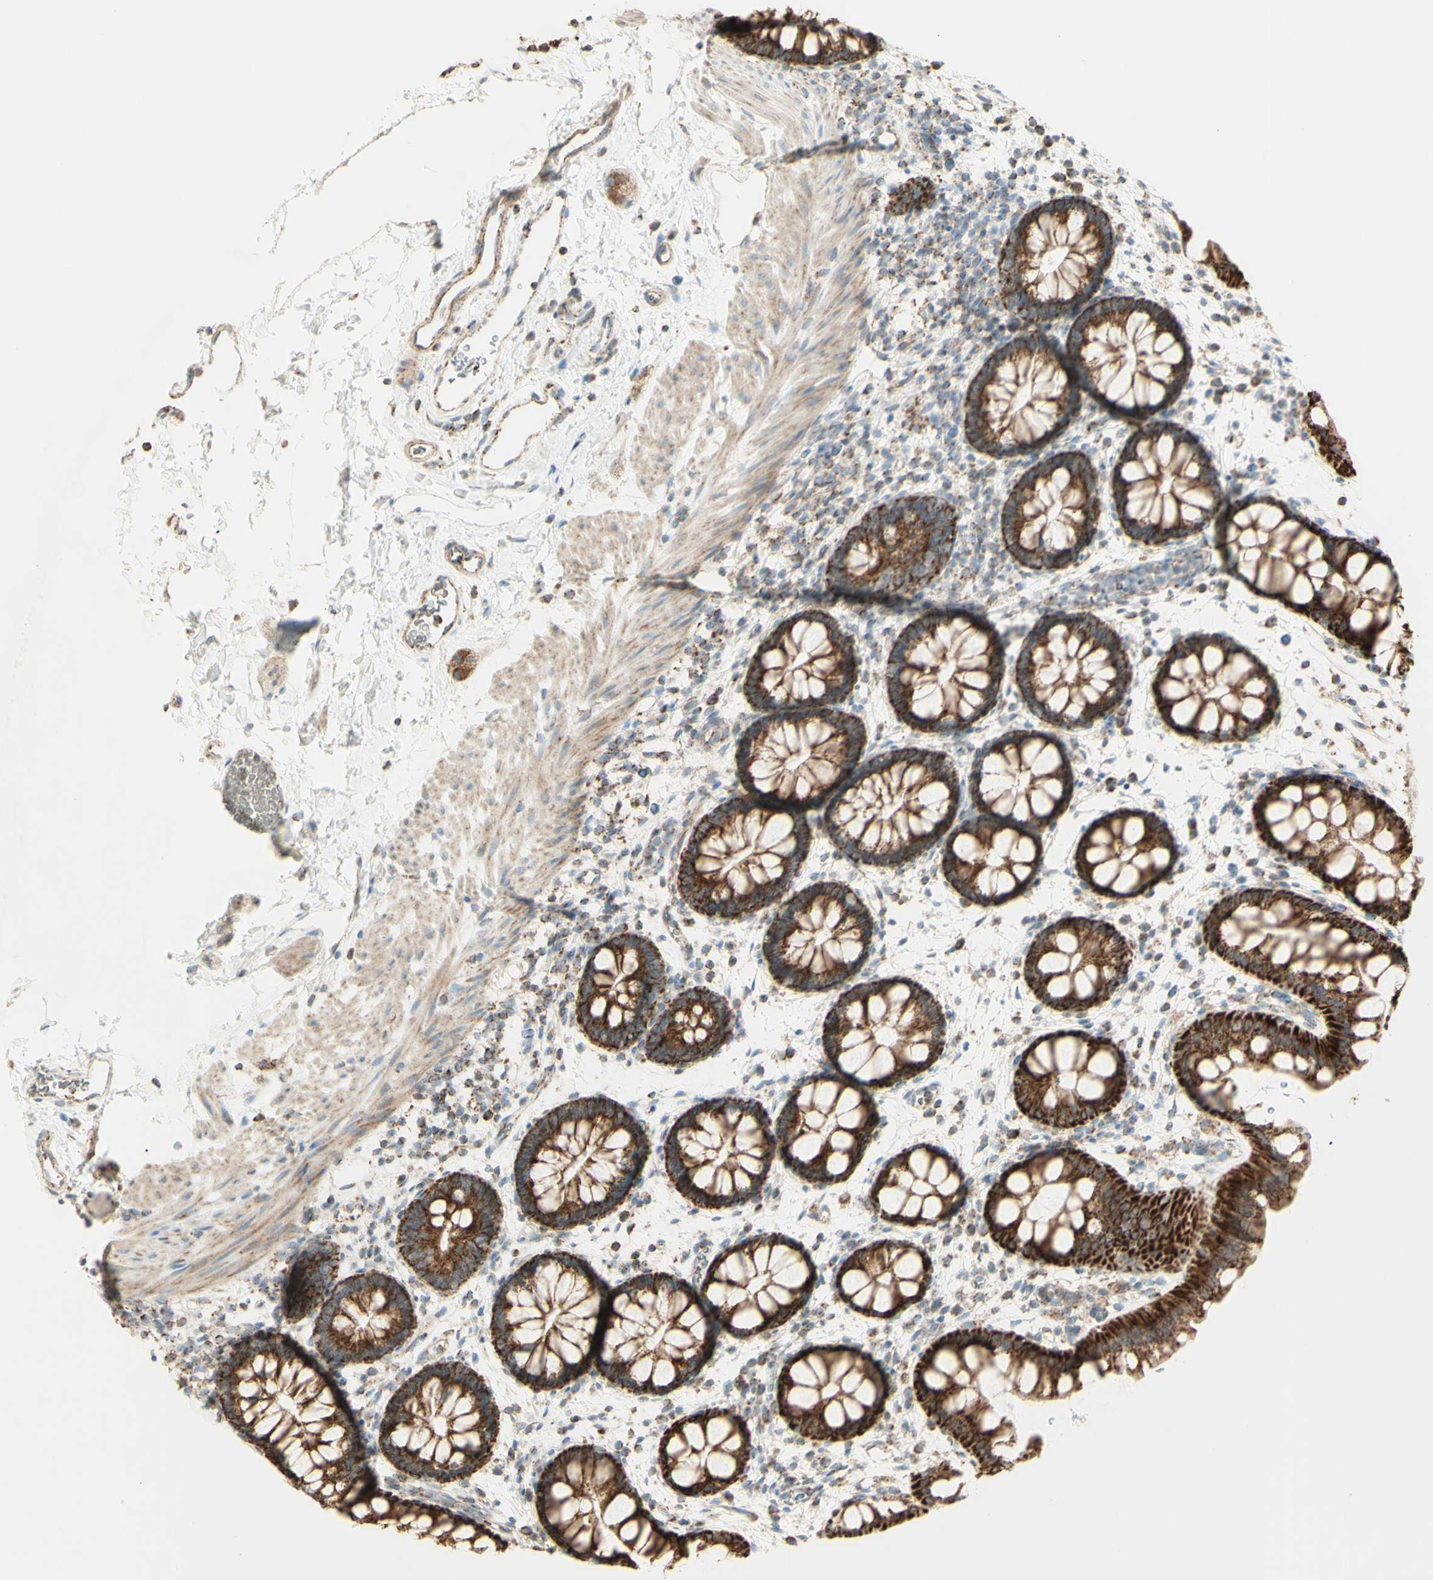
{"staining": {"intensity": "moderate", "quantity": ">75%", "location": "cytoplasmic/membranous"}, "tissue": "rectum", "cell_type": "Glandular cells", "image_type": "normal", "snomed": [{"axis": "morphology", "description": "Normal tissue, NOS"}, {"axis": "topography", "description": "Rectum"}], "caption": "Protein staining of unremarkable rectum exhibits moderate cytoplasmic/membranous staining in about >75% of glandular cells.", "gene": "LETM1", "patient": {"sex": "female", "age": 24}}